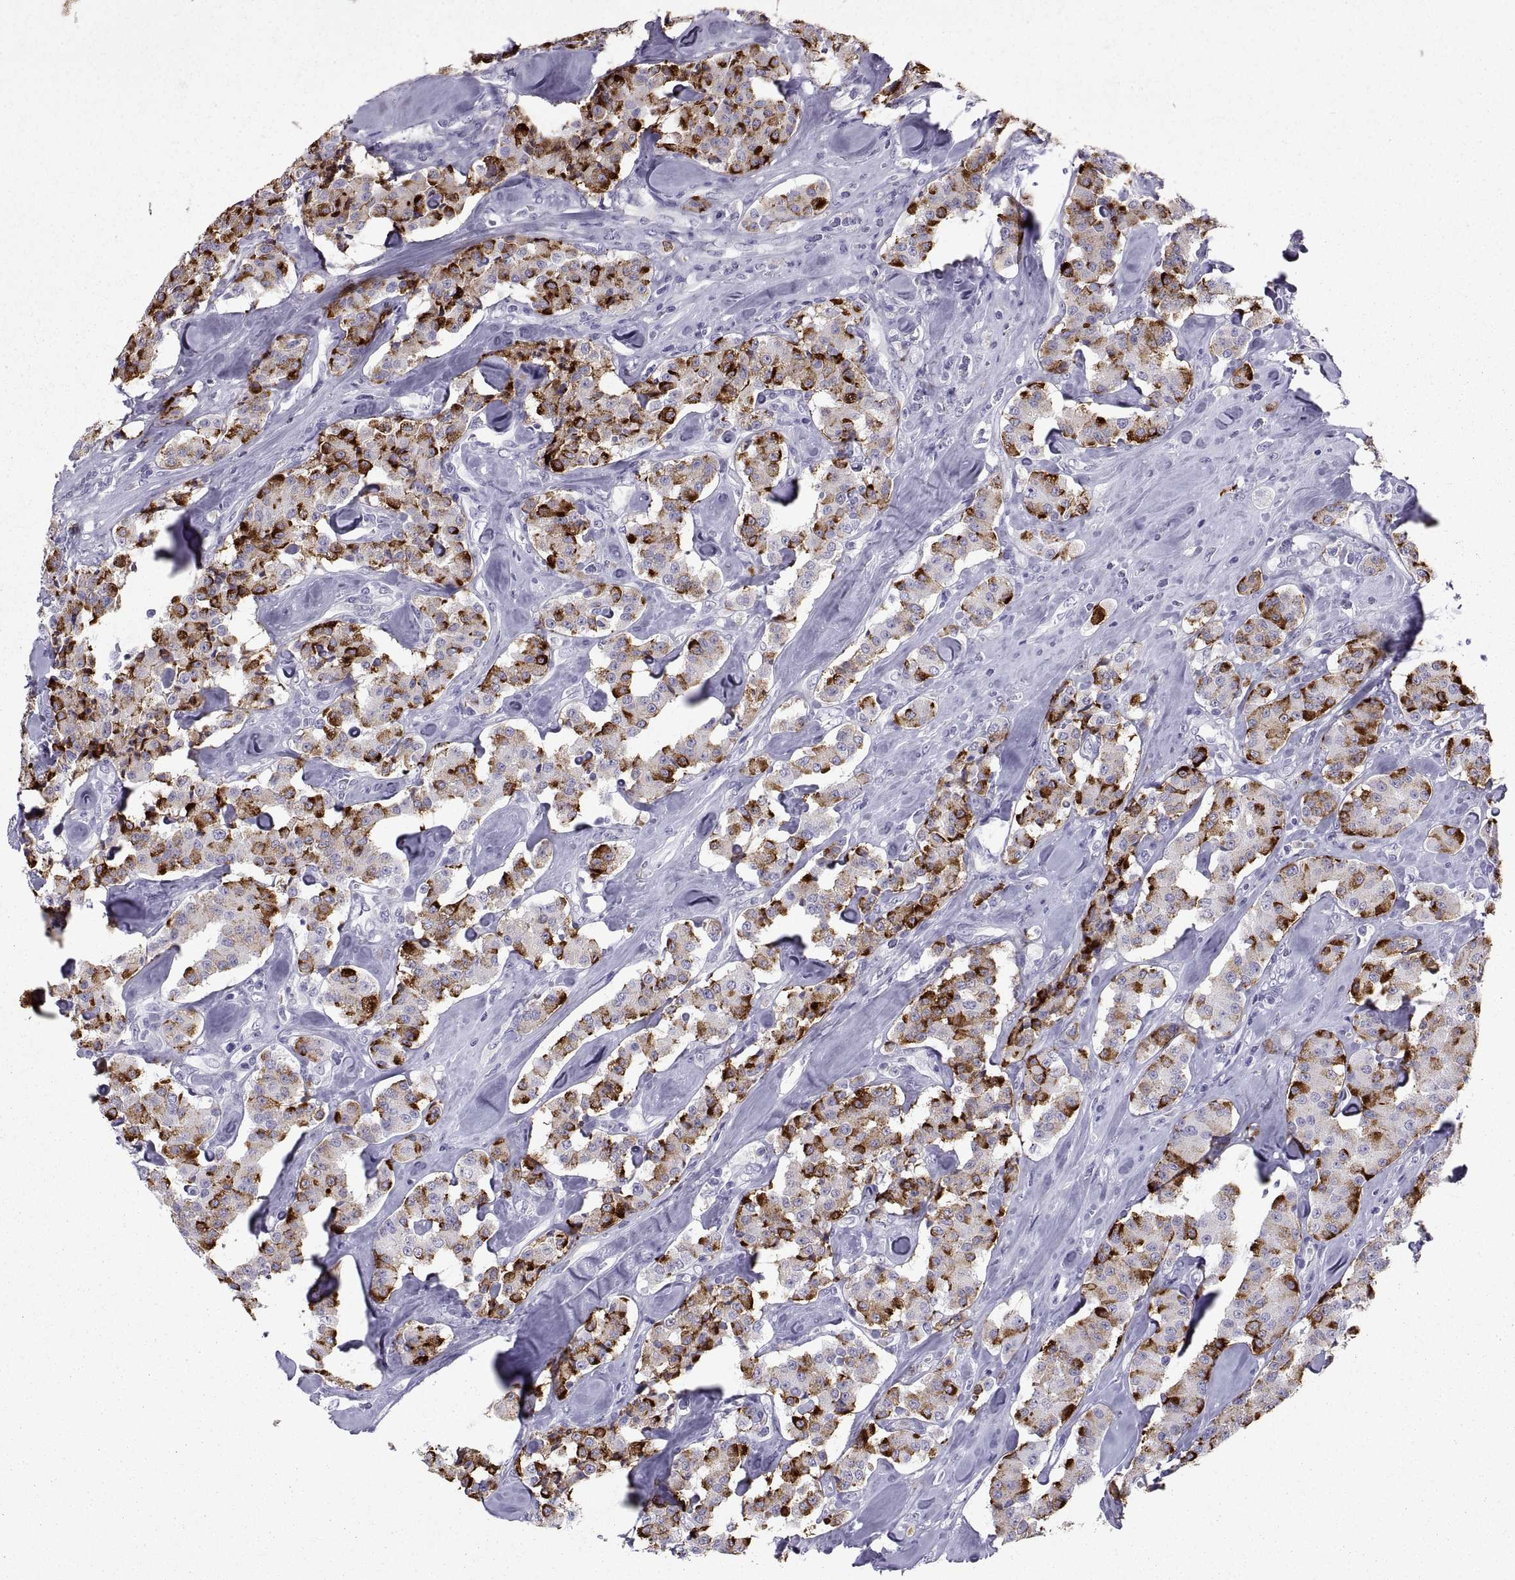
{"staining": {"intensity": "strong", "quantity": "25%-75%", "location": "cytoplasmic/membranous"}, "tissue": "carcinoid", "cell_type": "Tumor cells", "image_type": "cancer", "snomed": [{"axis": "morphology", "description": "Carcinoid, malignant, NOS"}, {"axis": "topography", "description": "Pancreas"}], "caption": "This micrograph reveals IHC staining of carcinoid (malignant), with high strong cytoplasmic/membranous positivity in approximately 25%-75% of tumor cells.", "gene": "PCSK1N", "patient": {"sex": "male", "age": 41}}